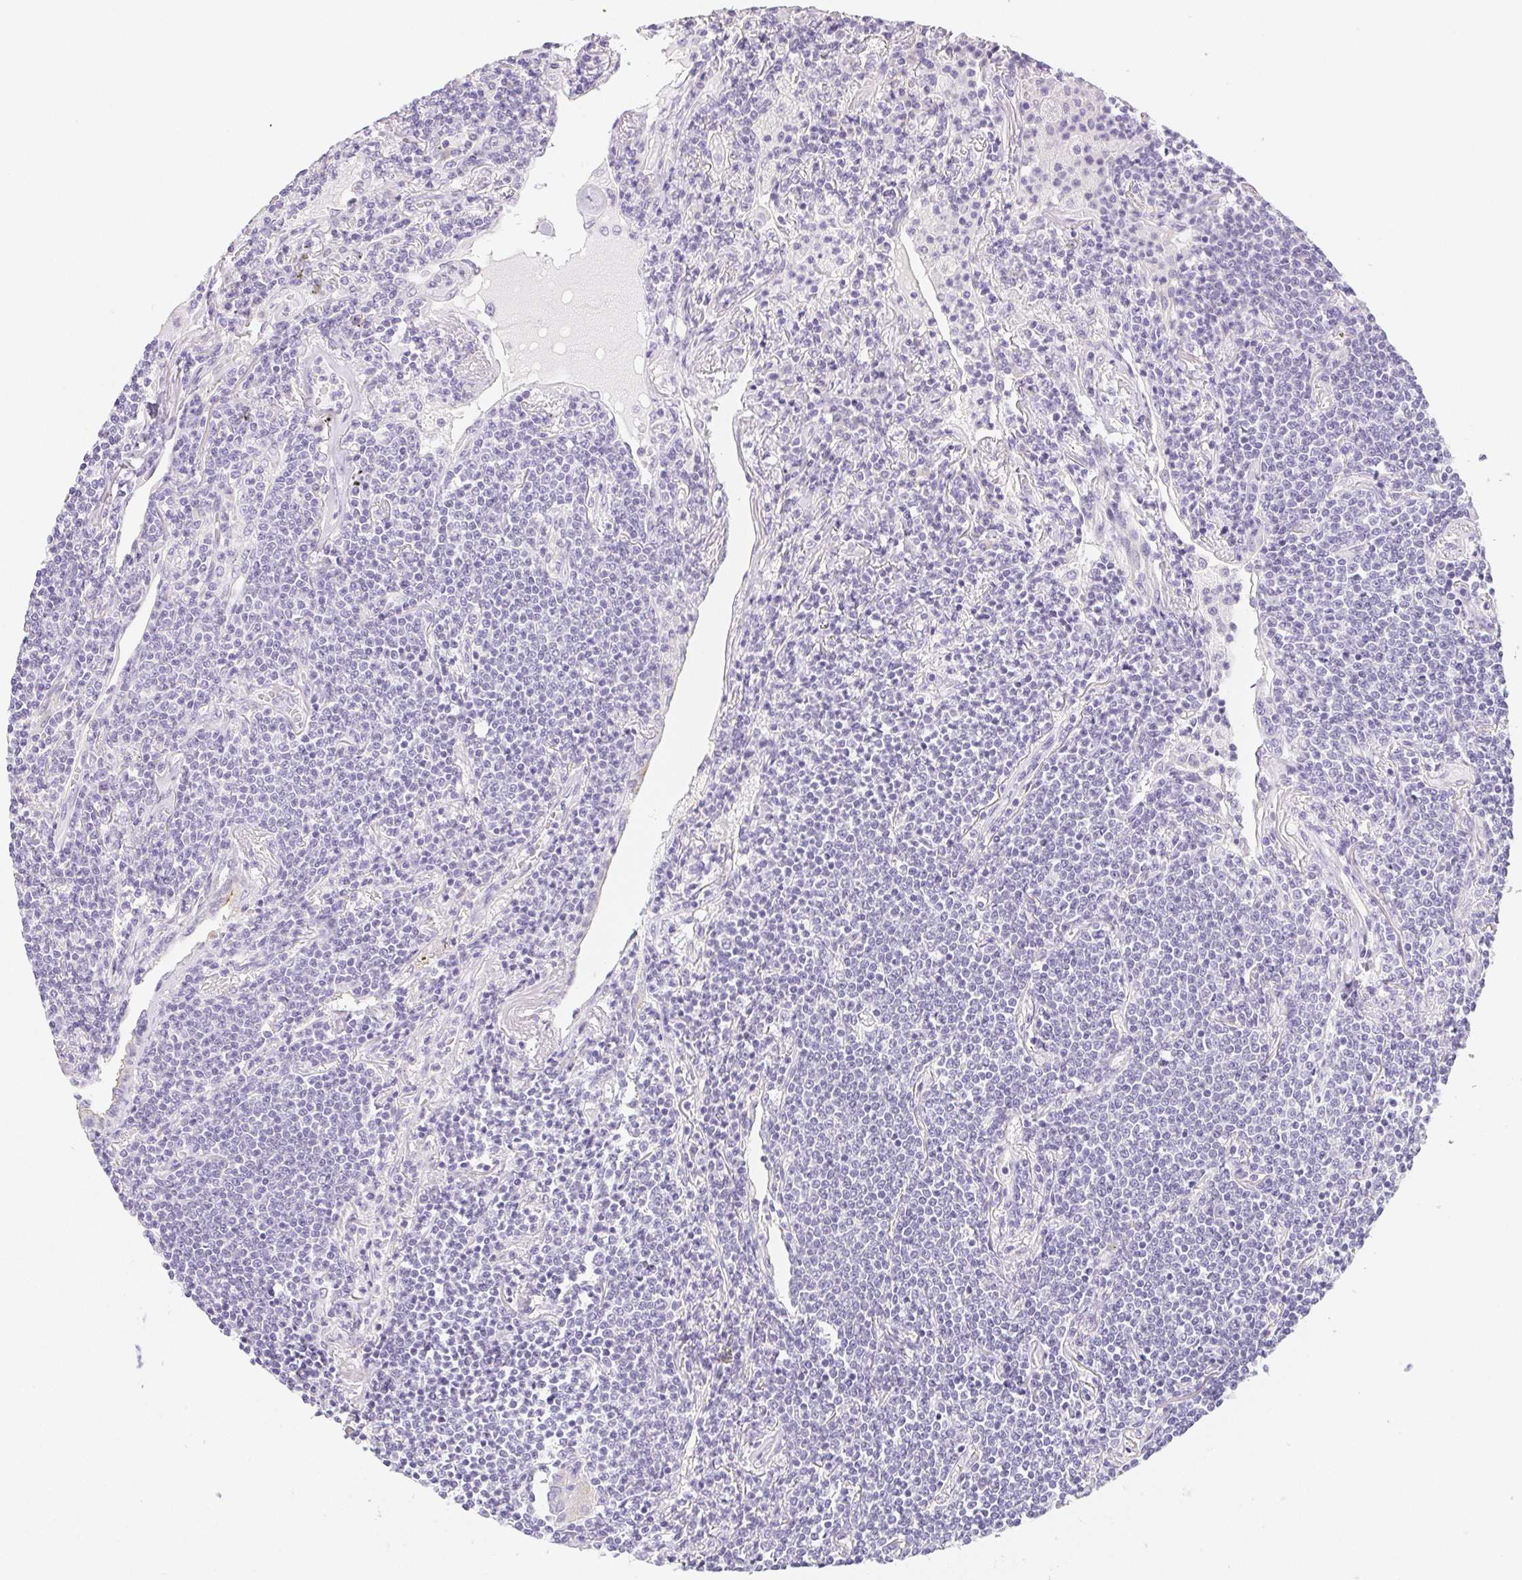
{"staining": {"intensity": "negative", "quantity": "none", "location": "none"}, "tissue": "lymphoma", "cell_type": "Tumor cells", "image_type": "cancer", "snomed": [{"axis": "morphology", "description": "Malignant lymphoma, non-Hodgkin's type, Low grade"}, {"axis": "topography", "description": "Lung"}], "caption": "Human lymphoma stained for a protein using immunohistochemistry (IHC) demonstrates no staining in tumor cells.", "gene": "ZBBX", "patient": {"sex": "female", "age": 71}}